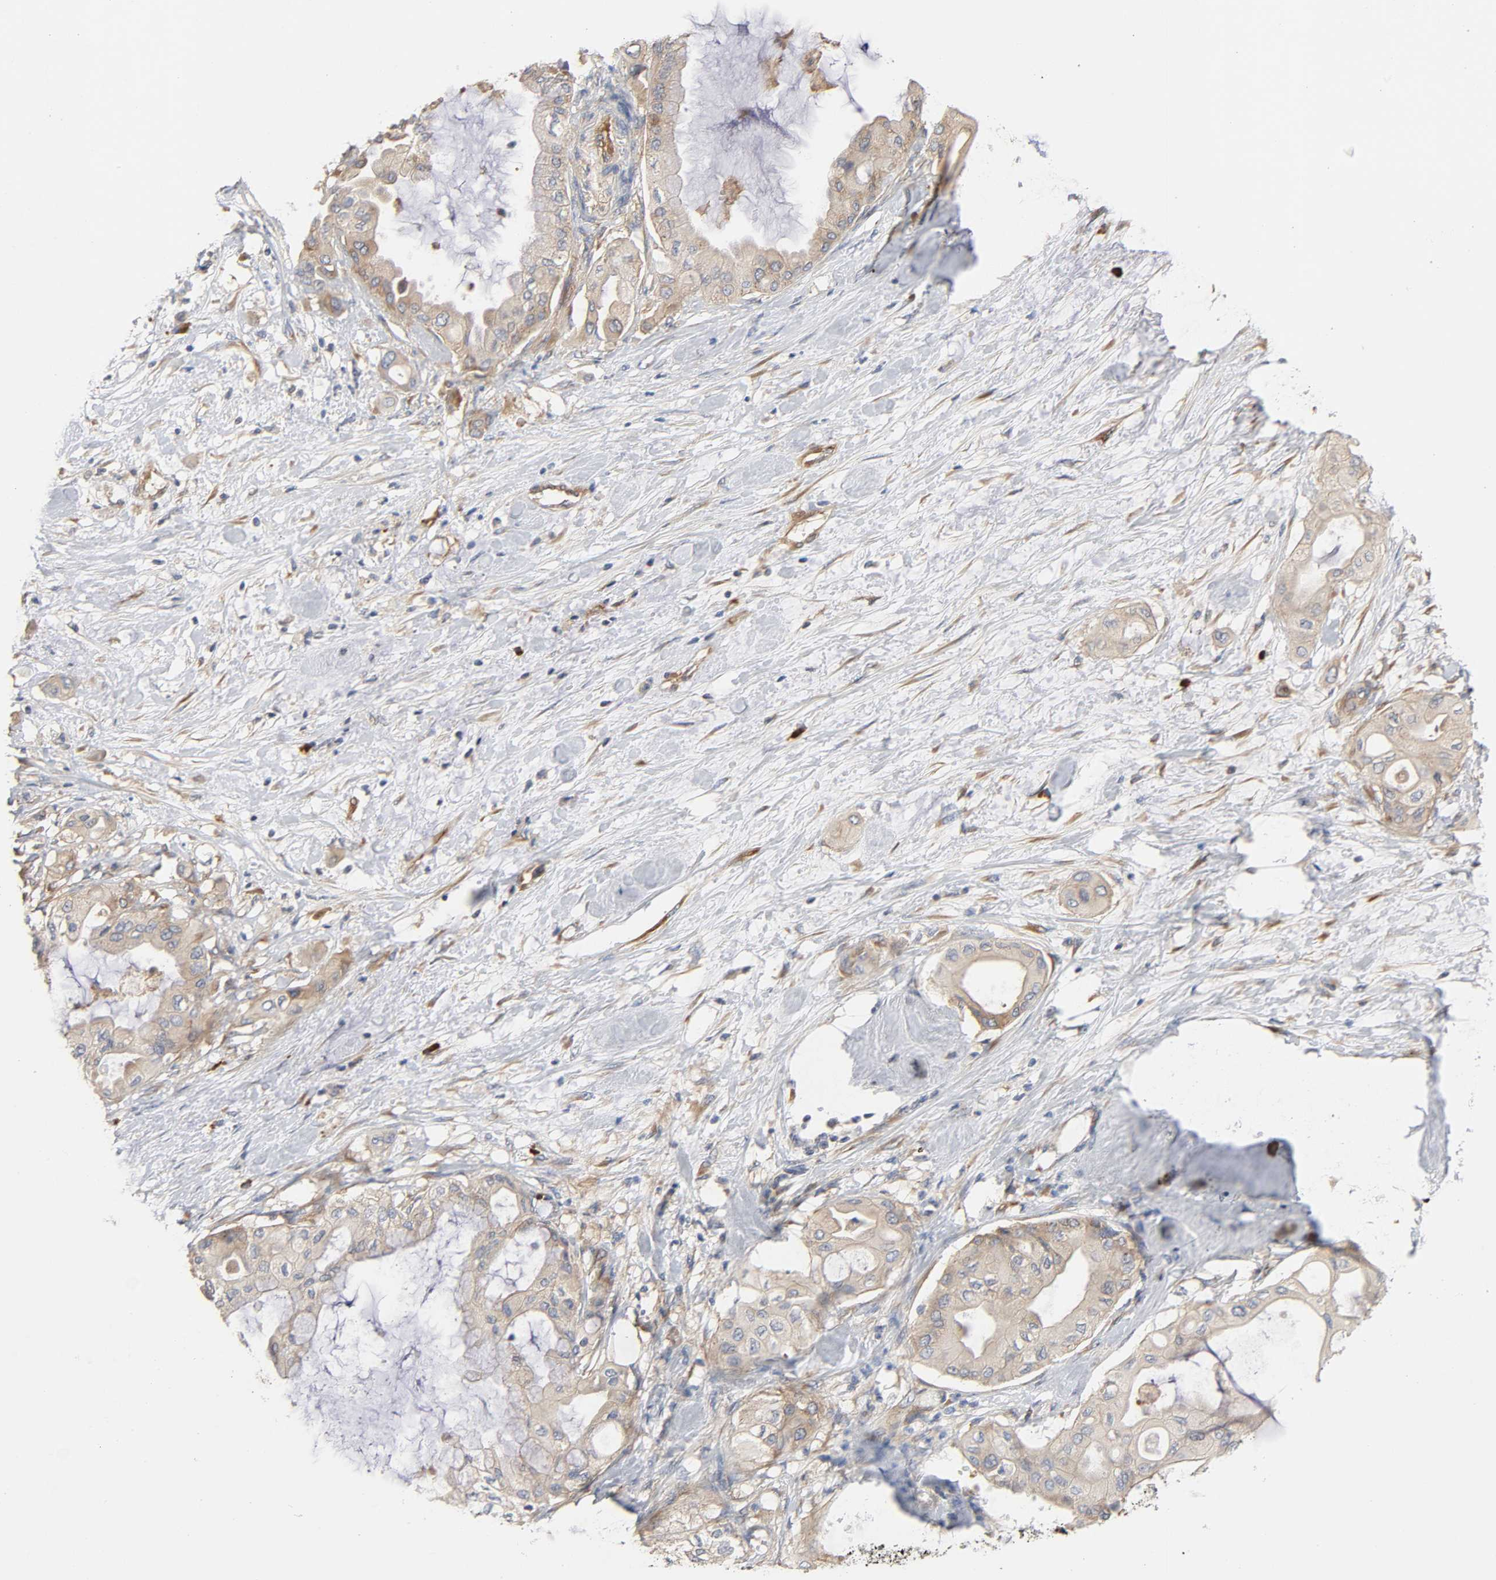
{"staining": {"intensity": "weak", "quantity": ">75%", "location": "cytoplasmic/membranous"}, "tissue": "pancreatic cancer", "cell_type": "Tumor cells", "image_type": "cancer", "snomed": [{"axis": "morphology", "description": "Adenocarcinoma, NOS"}, {"axis": "topography", "description": "Pancreas"}], "caption": "Human pancreatic cancer (adenocarcinoma) stained for a protein (brown) exhibits weak cytoplasmic/membranous positive positivity in approximately >75% of tumor cells.", "gene": "SCHIP1", "patient": {"sex": "male", "age": 79}}